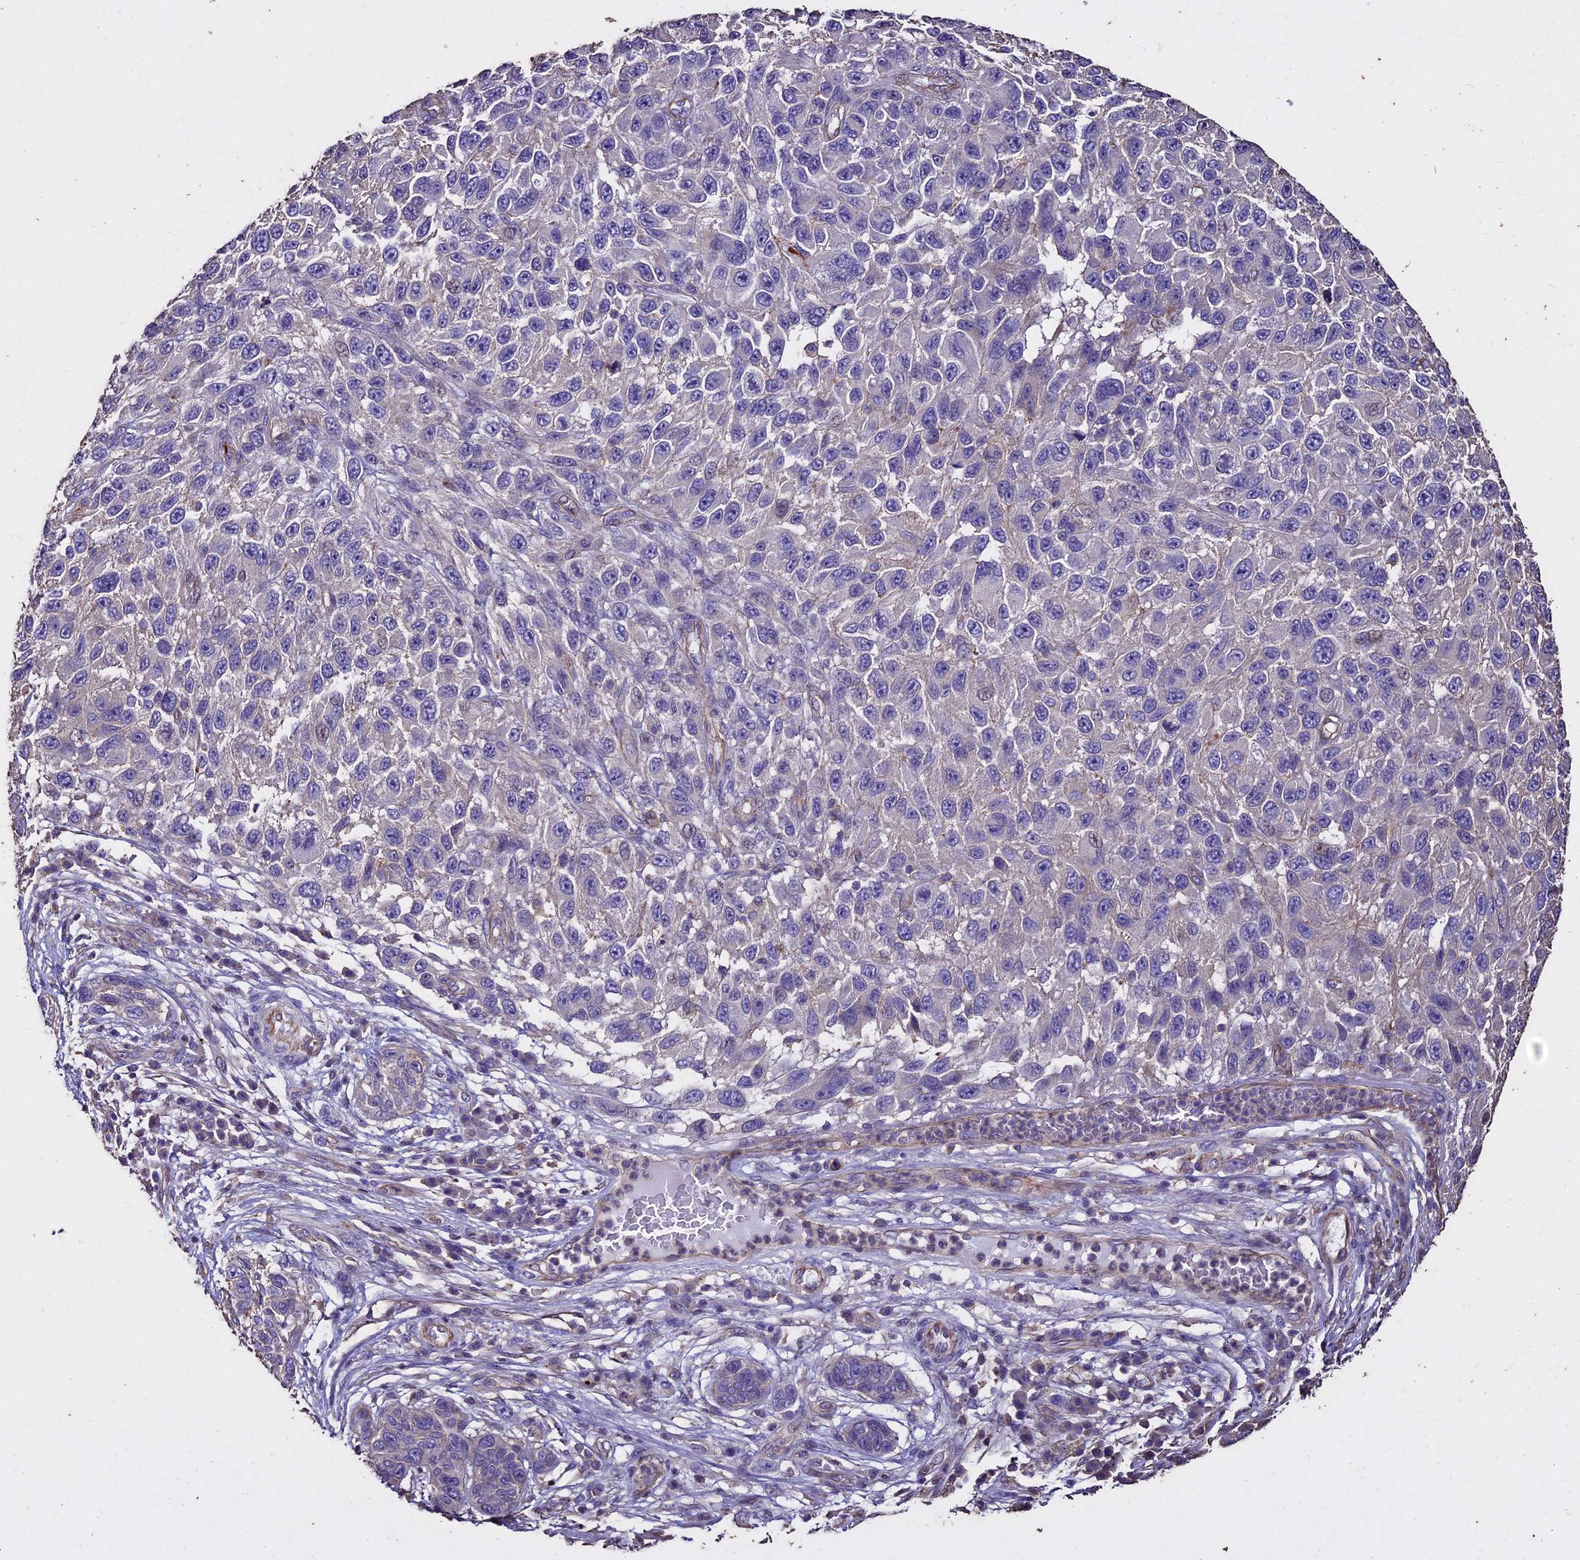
{"staining": {"intensity": "weak", "quantity": "<25%", "location": "cytoplasmic/membranous"}, "tissue": "melanoma", "cell_type": "Tumor cells", "image_type": "cancer", "snomed": [{"axis": "morphology", "description": "Malignant melanoma, NOS"}, {"axis": "topography", "description": "Skin"}], "caption": "High power microscopy image of an IHC image of melanoma, revealing no significant staining in tumor cells.", "gene": "USB1", "patient": {"sex": "female", "age": 96}}